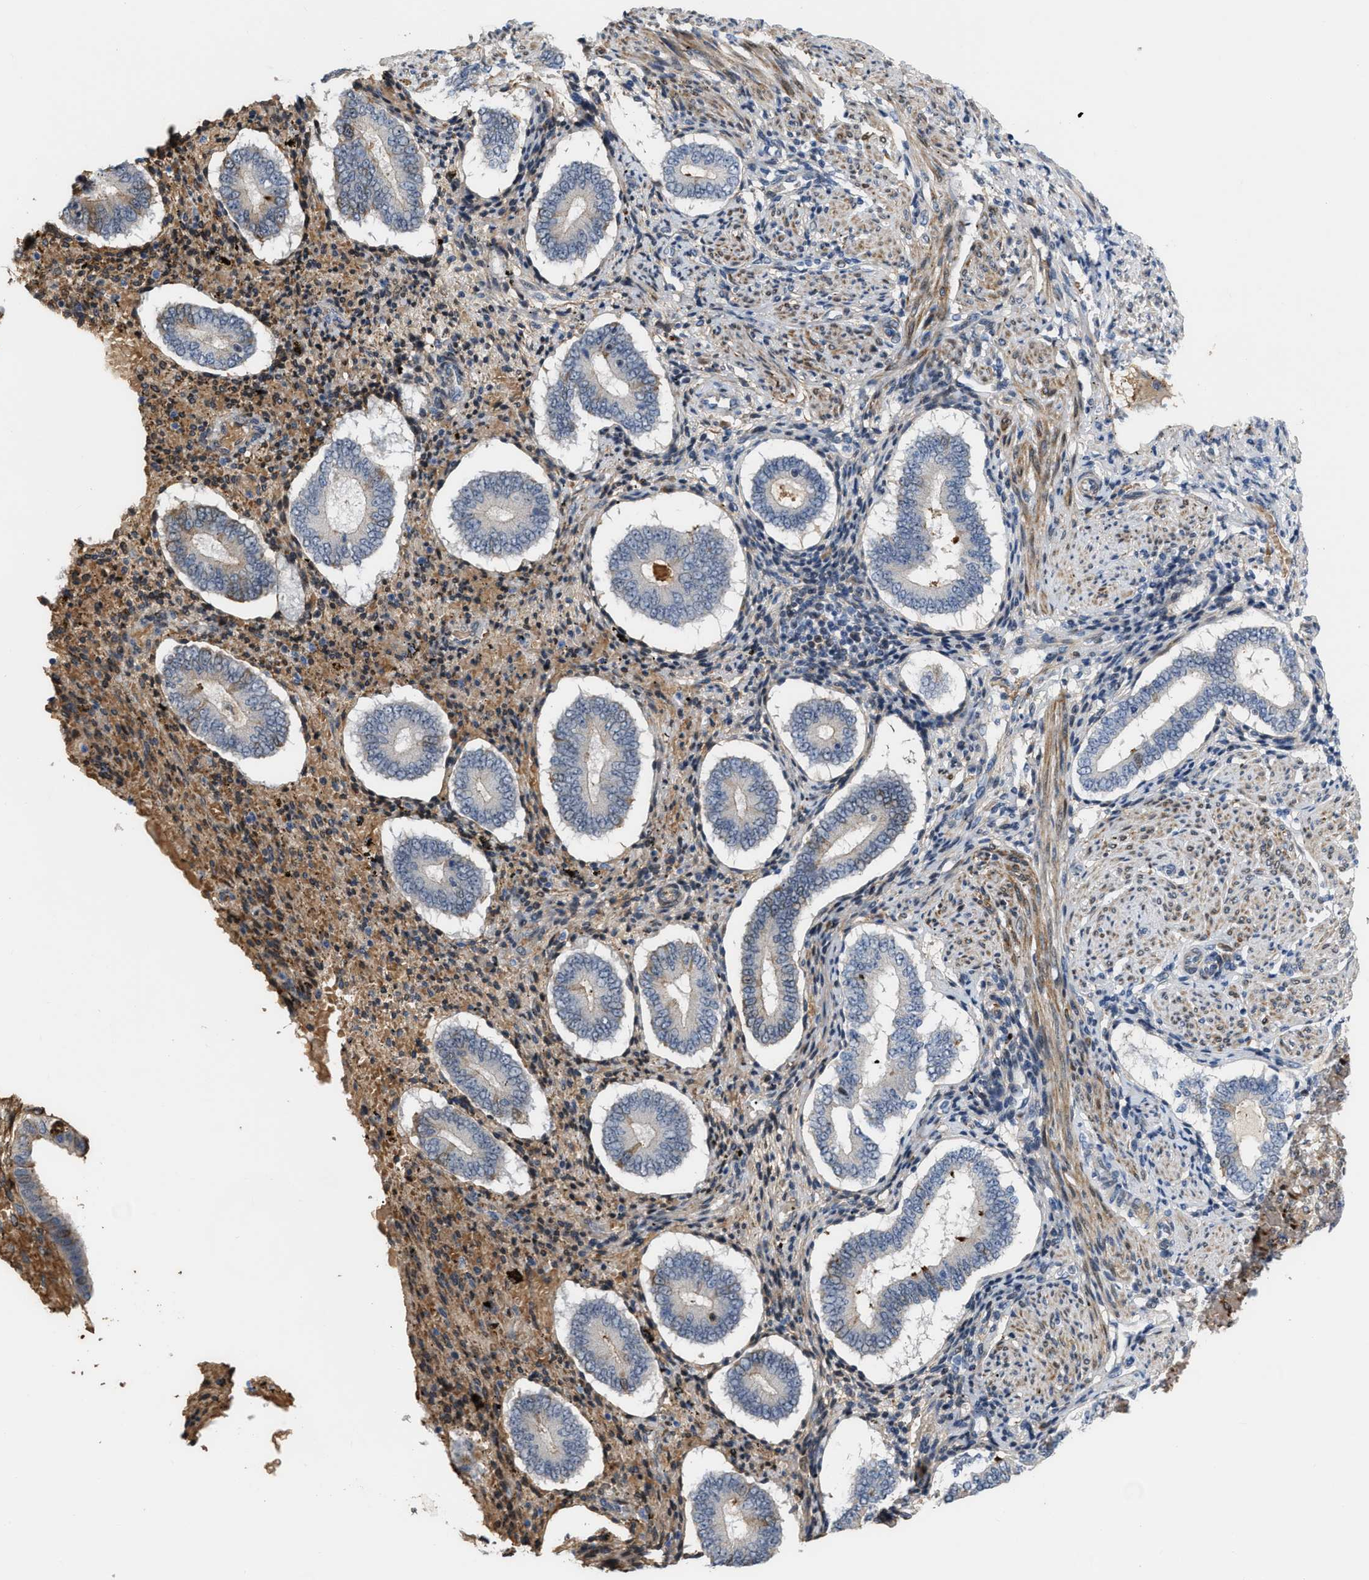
{"staining": {"intensity": "moderate", "quantity": "25%-75%", "location": "cytoplasmic/membranous"}, "tissue": "endometrium", "cell_type": "Cells in endometrial stroma", "image_type": "normal", "snomed": [{"axis": "morphology", "description": "Normal tissue, NOS"}, {"axis": "topography", "description": "Endometrium"}], "caption": "High-power microscopy captured an immunohistochemistry (IHC) photomicrograph of benign endometrium, revealing moderate cytoplasmic/membranous staining in about 25%-75% of cells in endometrial stroma.", "gene": "POLR1F", "patient": {"sex": "female", "age": 42}}